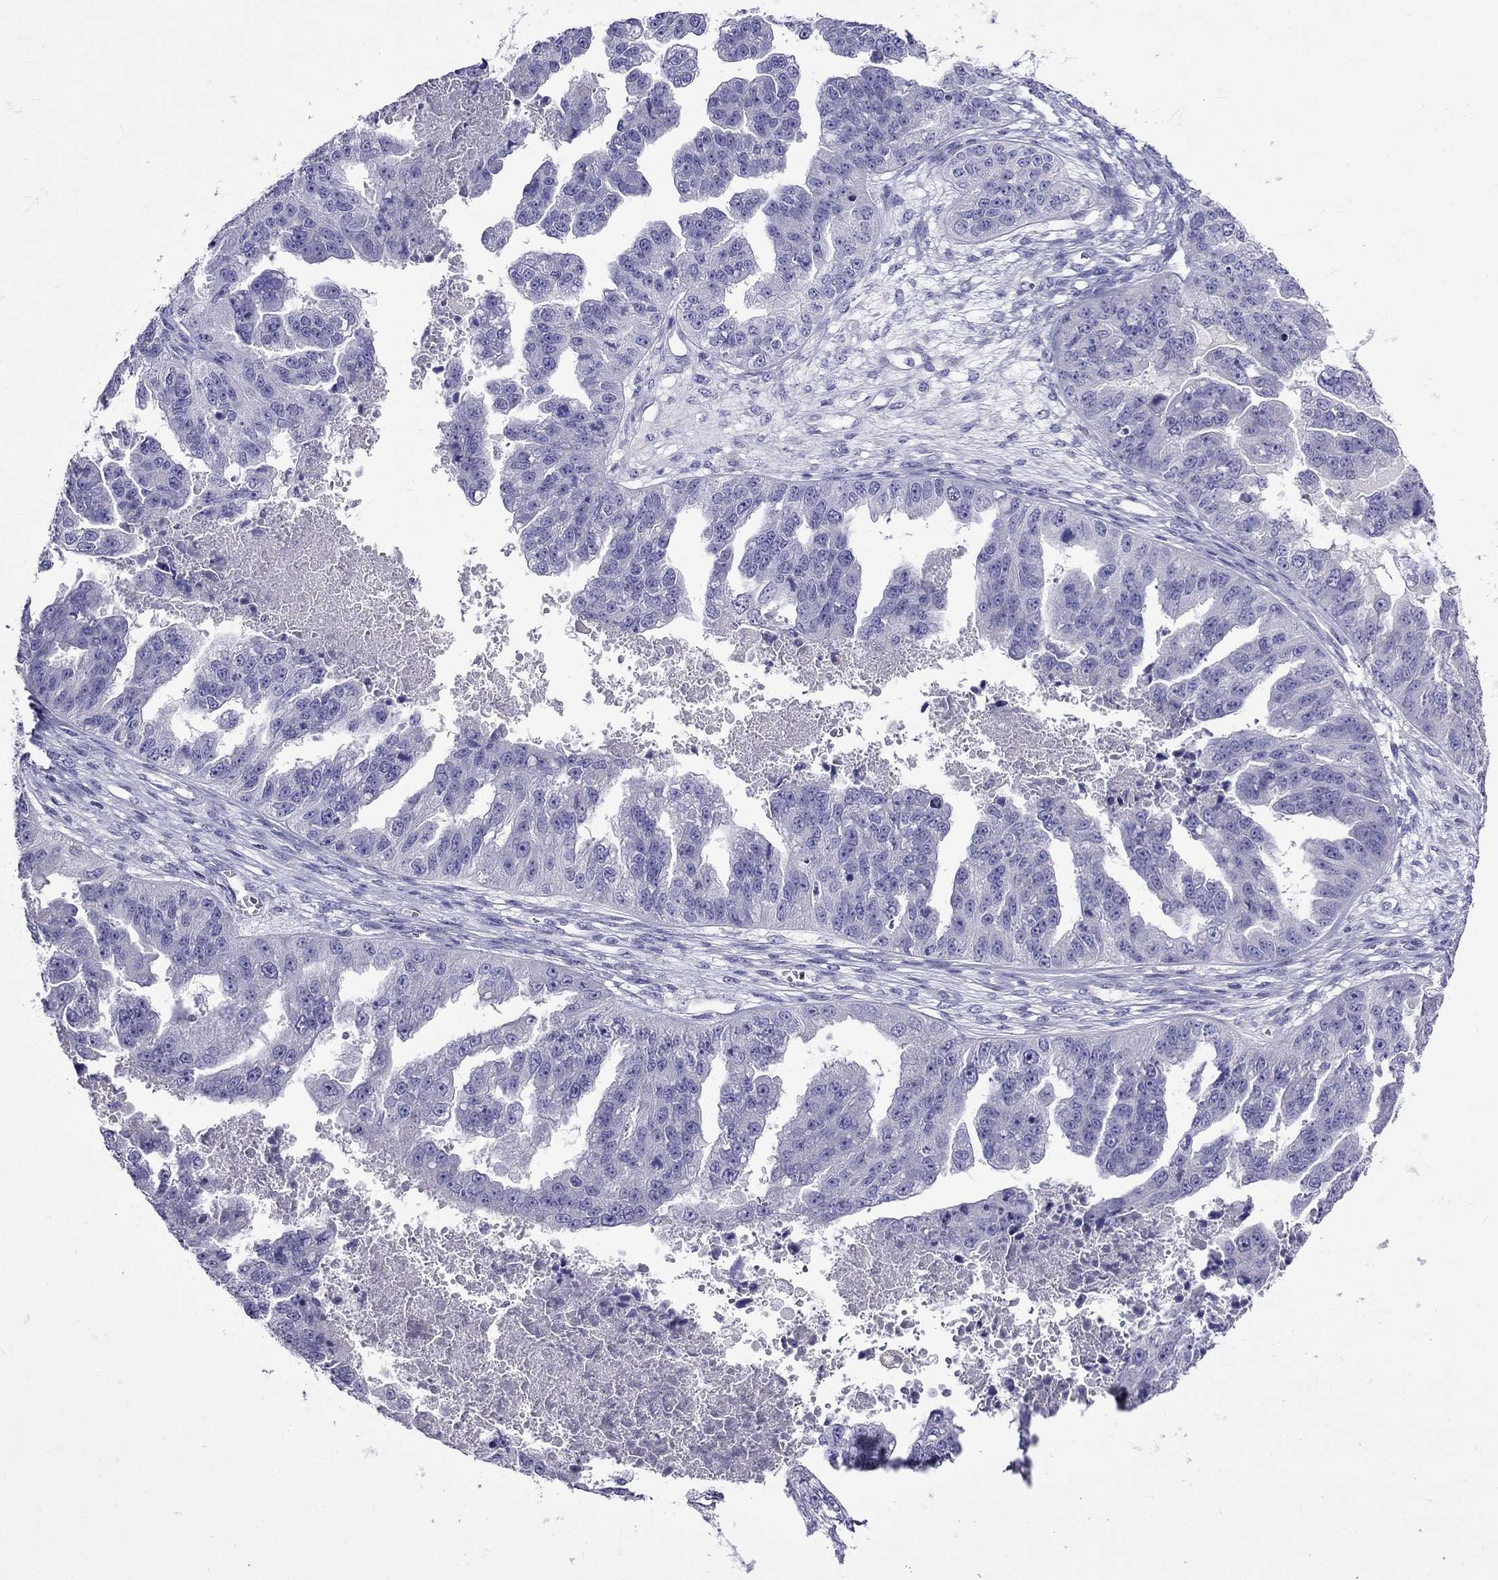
{"staining": {"intensity": "negative", "quantity": "none", "location": "none"}, "tissue": "ovarian cancer", "cell_type": "Tumor cells", "image_type": "cancer", "snomed": [{"axis": "morphology", "description": "Cystadenocarcinoma, serous, NOS"}, {"axis": "topography", "description": "Ovary"}], "caption": "Tumor cells are negative for brown protein staining in ovarian serous cystadenocarcinoma. The staining was performed using DAB (3,3'-diaminobenzidine) to visualize the protein expression in brown, while the nuclei were stained in blue with hematoxylin (Magnification: 20x).", "gene": "PATE1", "patient": {"sex": "female", "age": 58}}